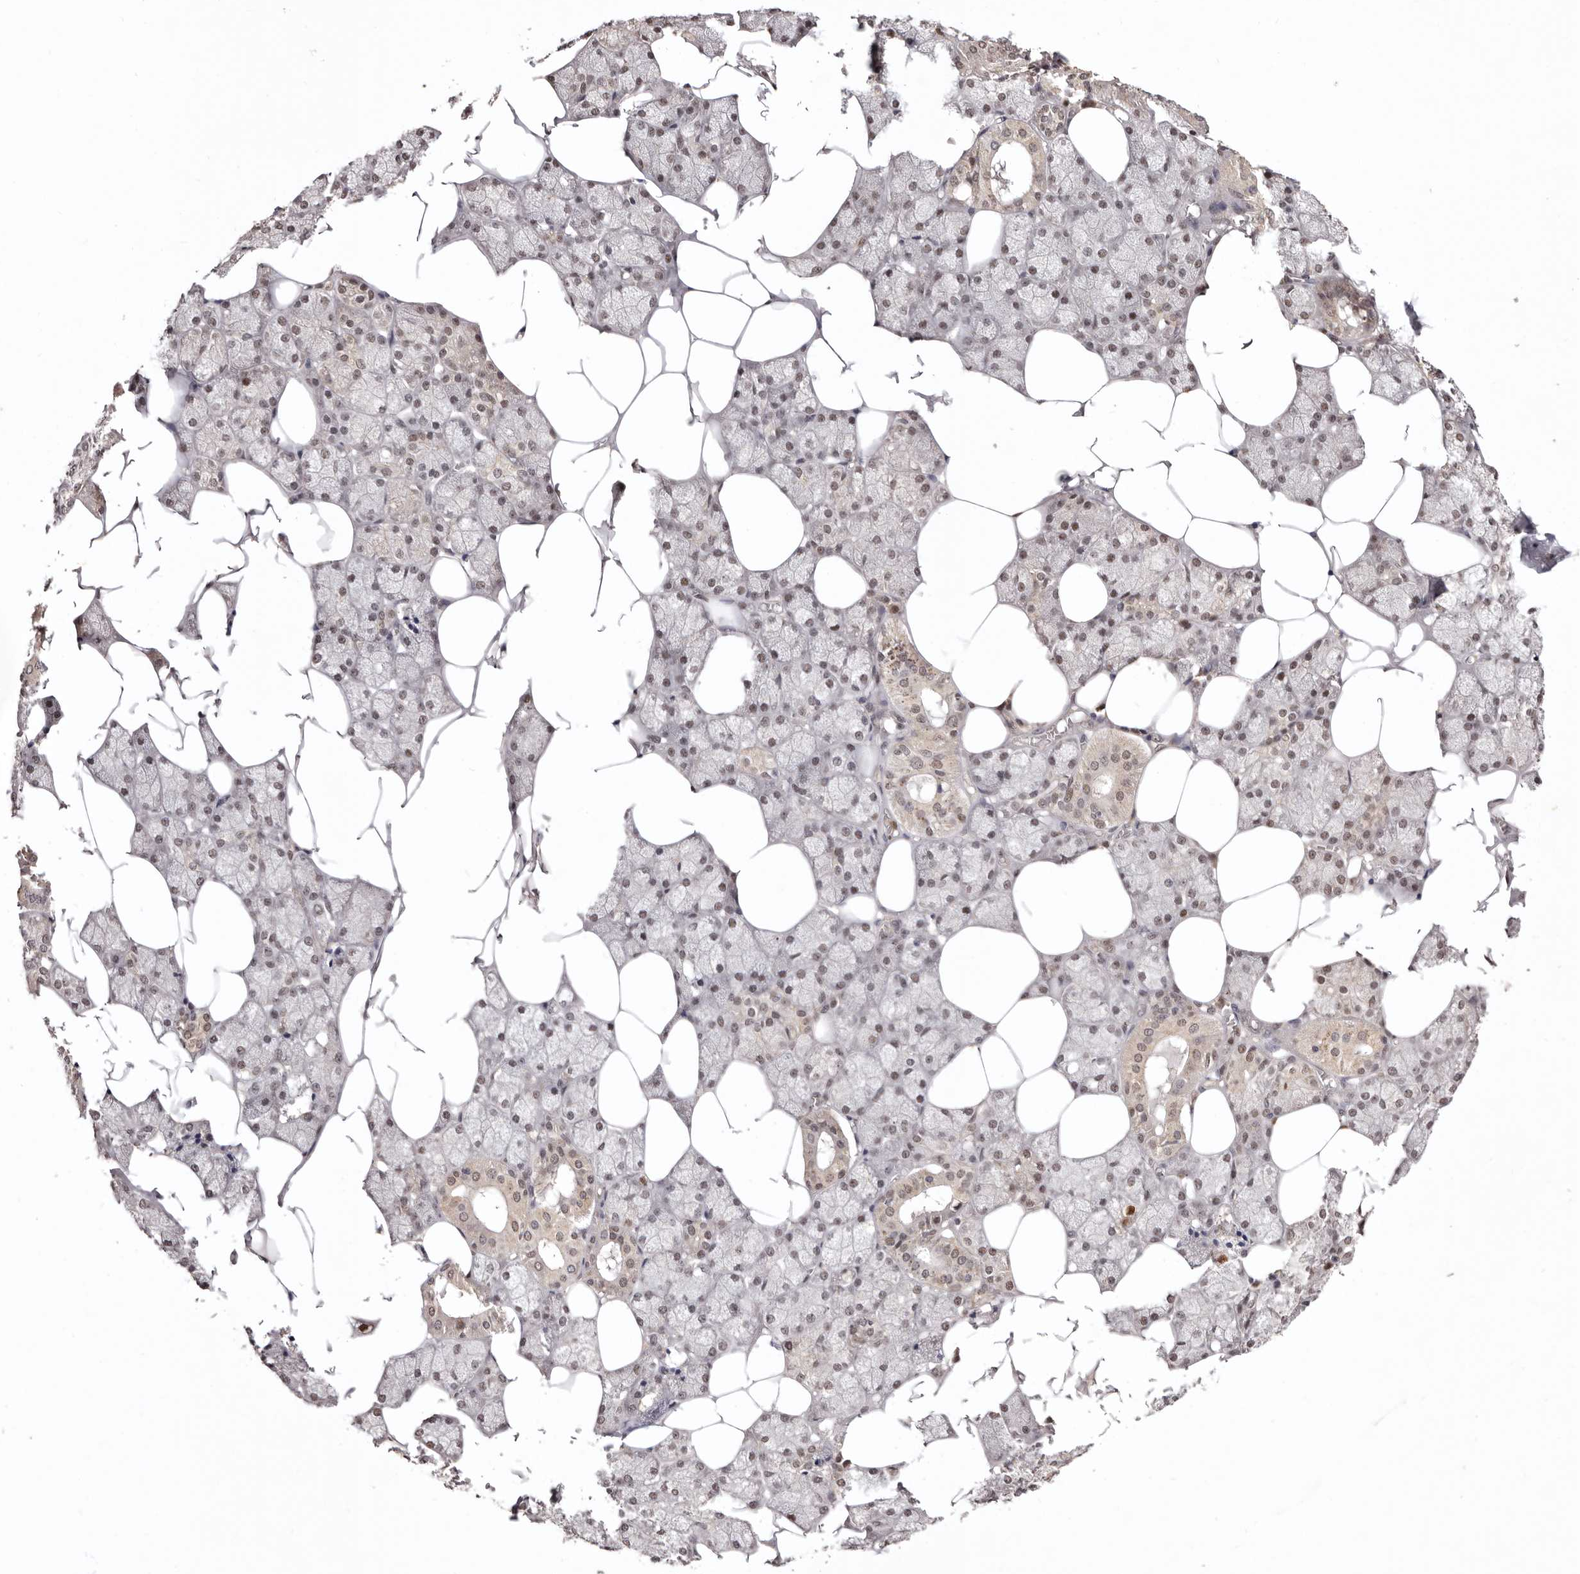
{"staining": {"intensity": "weak", "quantity": ">75%", "location": "nuclear"}, "tissue": "salivary gland", "cell_type": "Glandular cells", "image_type": "normal", "snomed": [{"axis": "morphology", "description": "Normal tissue, NOS"}, {"axis": "topography", "description": "Salivary gland"}], "caption": "Immunohistochemistry micrograph of normal salivary gland: human salivary gland stained using immunohistochemistry displays low levels of weak protein expression localized specifically in the nuclear of glandular cells, appearing as a nuclear brown color.", "gene": "NOTCH1", "patient": {"sex": "male", "age": 62}}